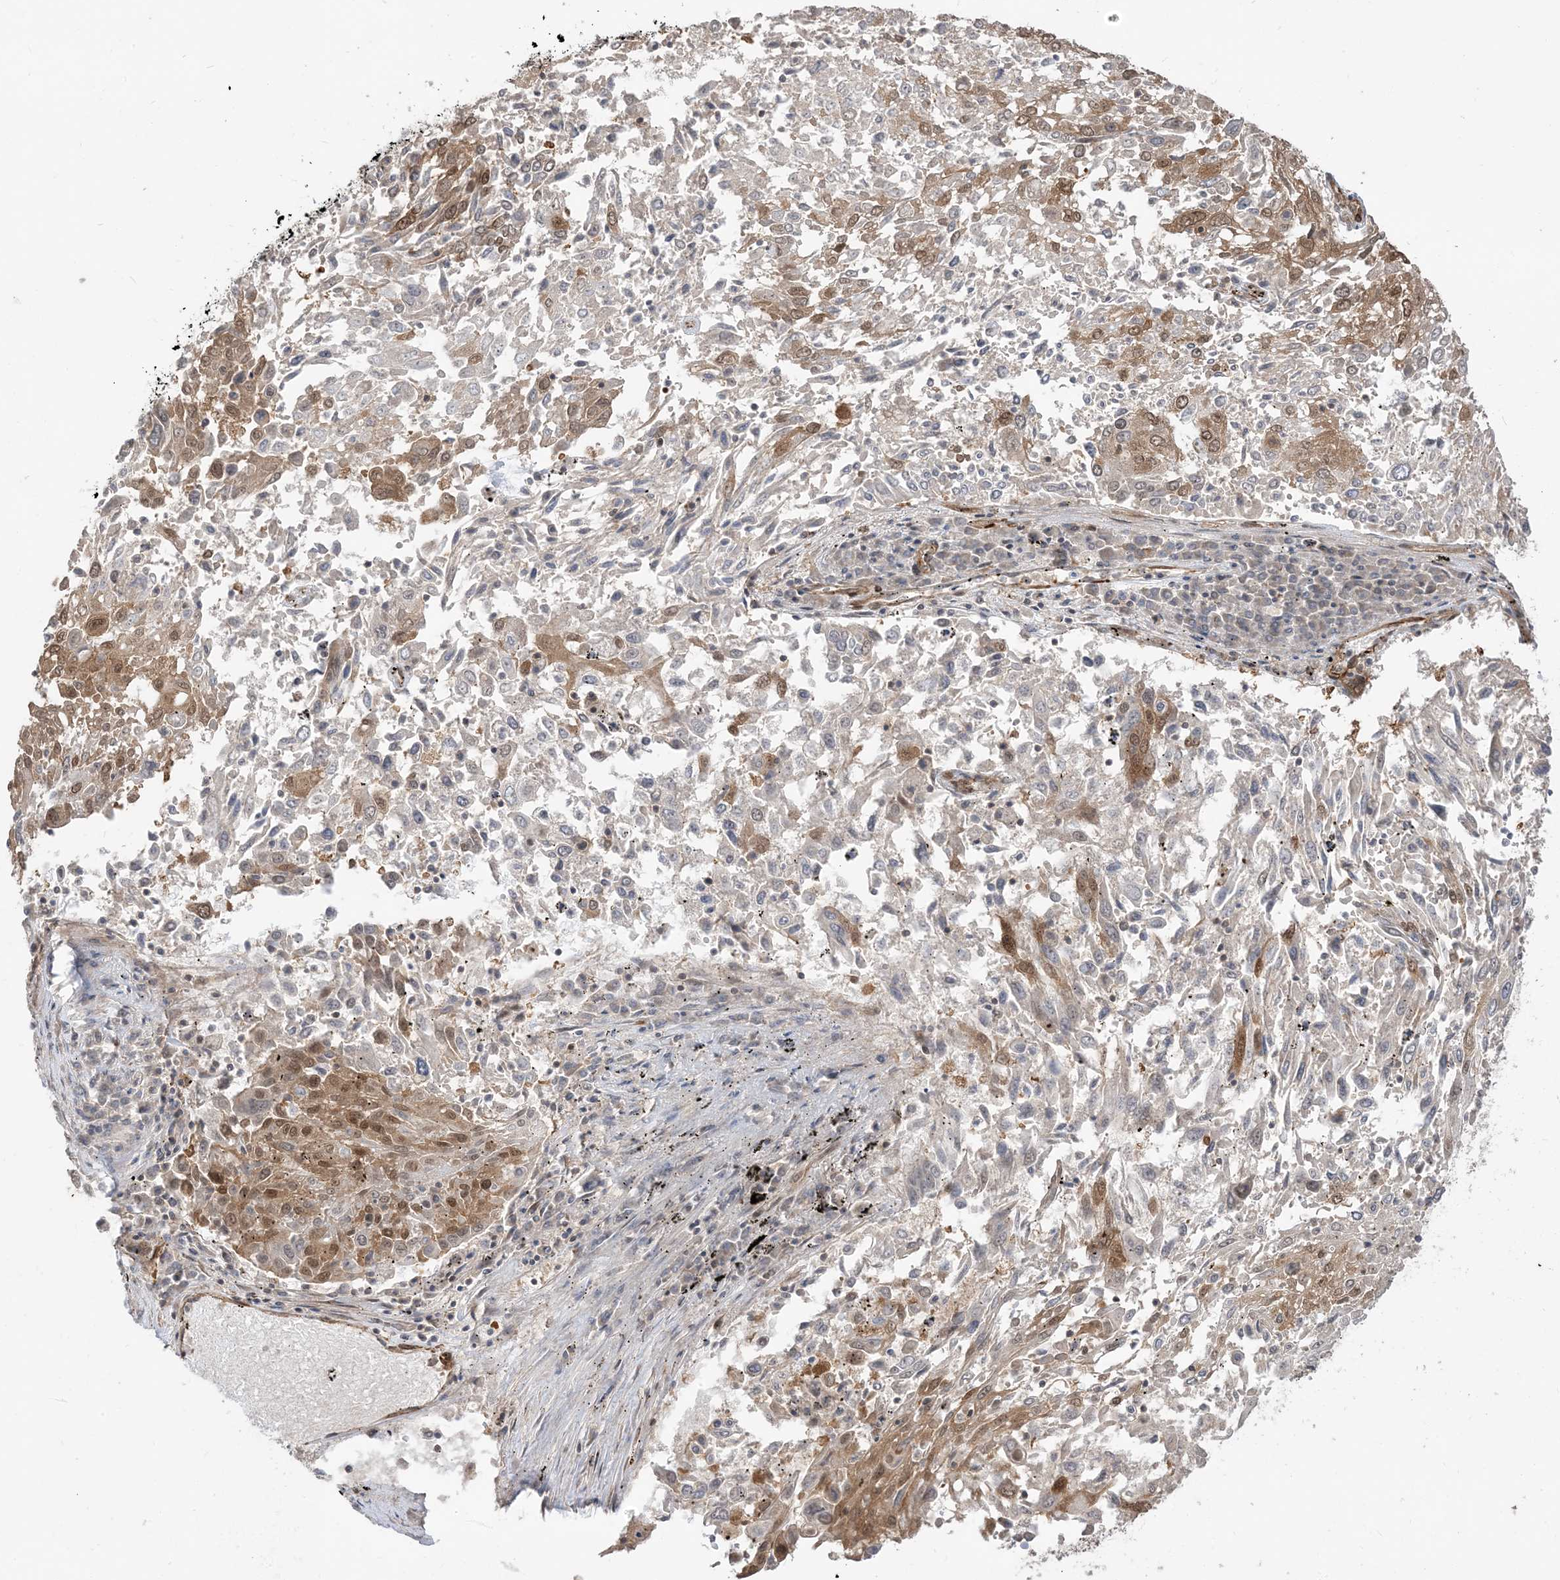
{"staining": {"intensity": "moderate", "quantity": "<25%", "location": "cytoplasmic/membranous,nuclear"}, "tissue": "lung cancer", "cell_type": "Tumor cells", "image_type": "cancer", "snomed": [{"axis": "morphology", "description": "Squamous cell carcinoma, NOS"}, {"axis": "topography", "description": "Lung"}], "caption": "Squamous cell carcinoma (lung) tissue demonstrates moderate cytoplasmic/membranous and nuclear positivity in approximately <25% of tumor cells", "gene": "TBCC", "patient": {"sex": "male", "age": 65}}